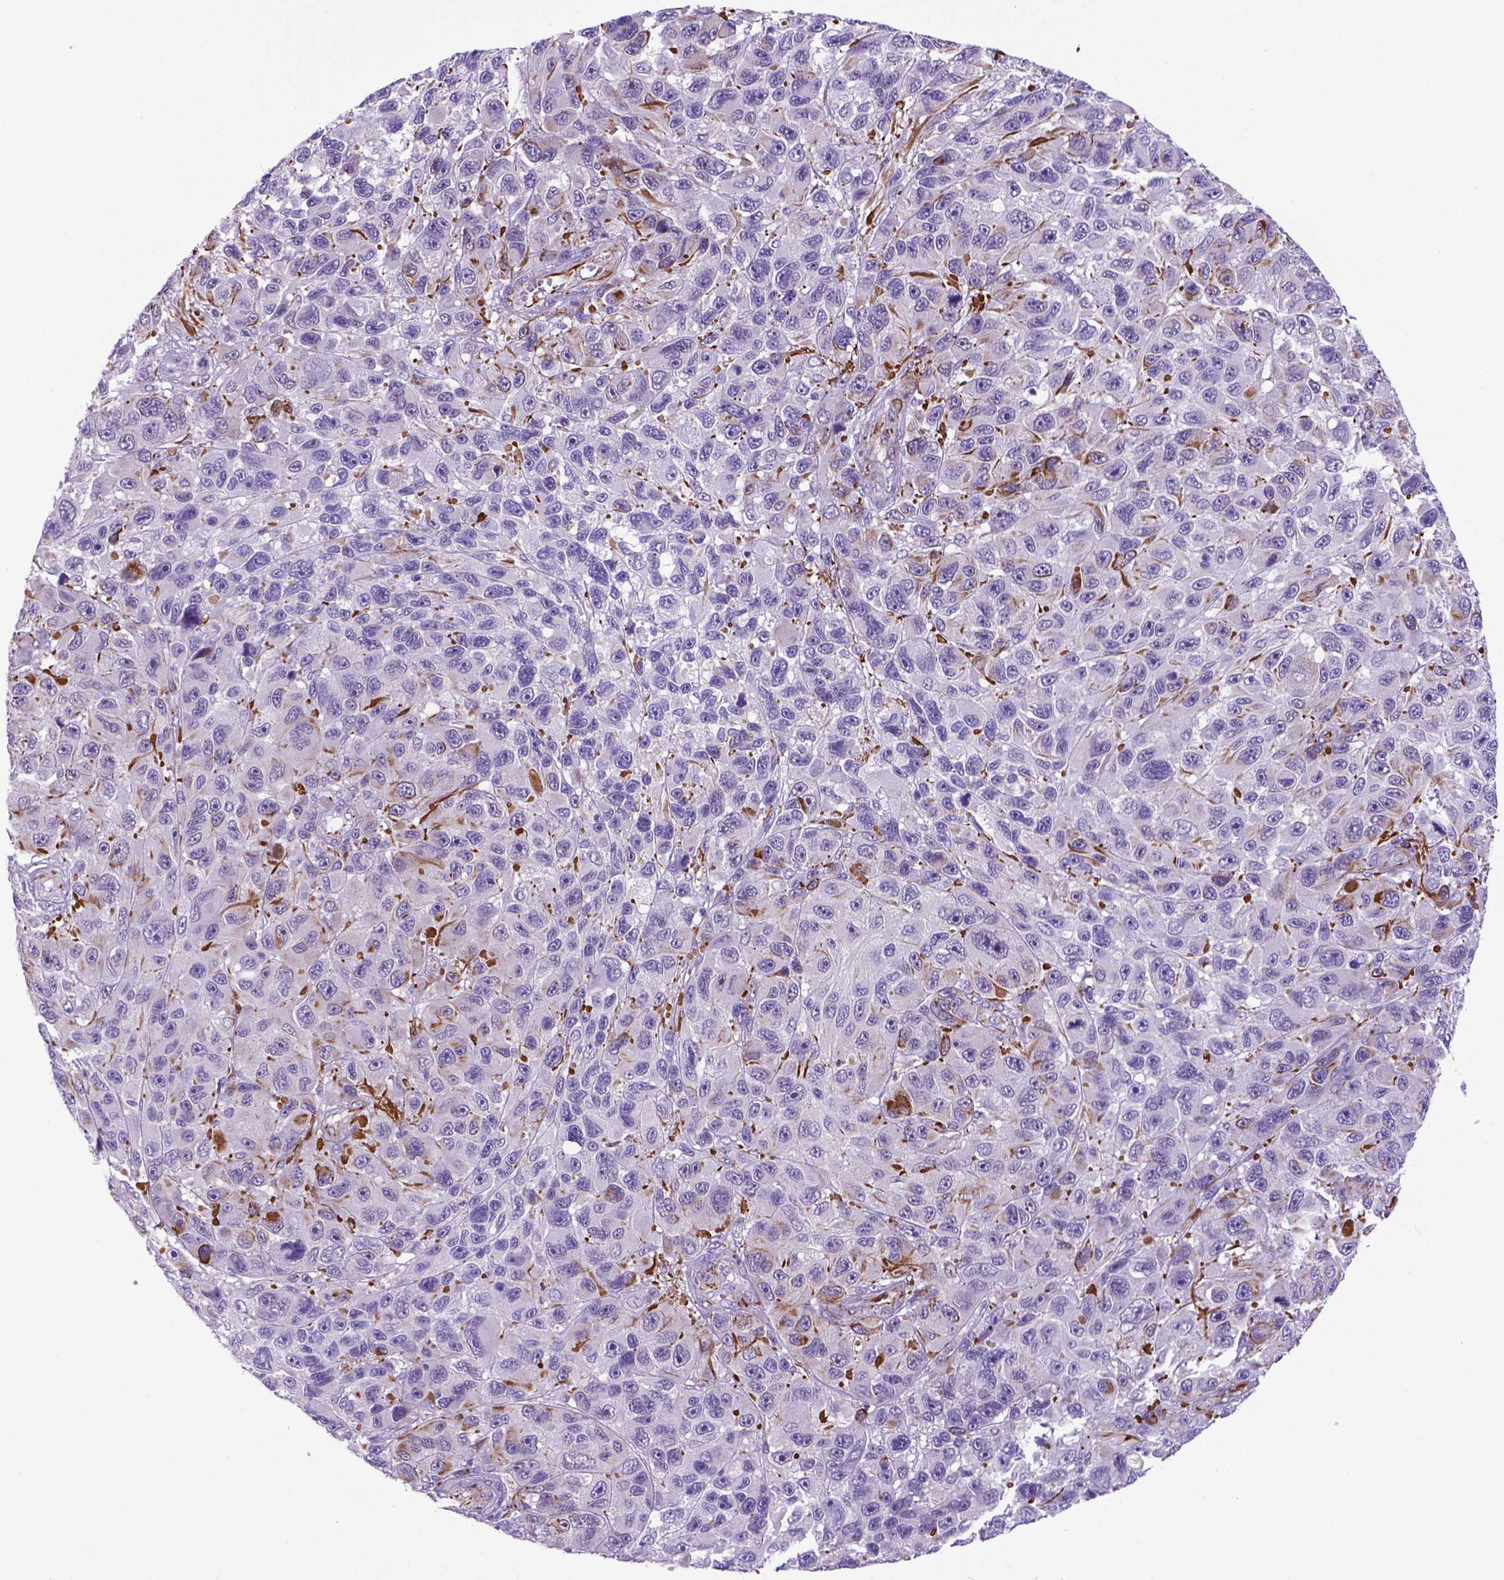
{"staining": {"intensity": "negative", "quantity": "none", "location": "none"}, "tissue": "melanoma", "cell_type": "Tumor cells", "image_type": "cancer", "snomed": [{"axis": "morphology", "description": "Malignant melanoma, NOS"}, {"axis": "topography", "description": "Skin"}], "caption": "Immunohistochemical staining of human malignant melanoma exhibits no significant staining in tumor cells.", "gene": "LZTR1", "patient": {"sex": "male", "age": 53}}